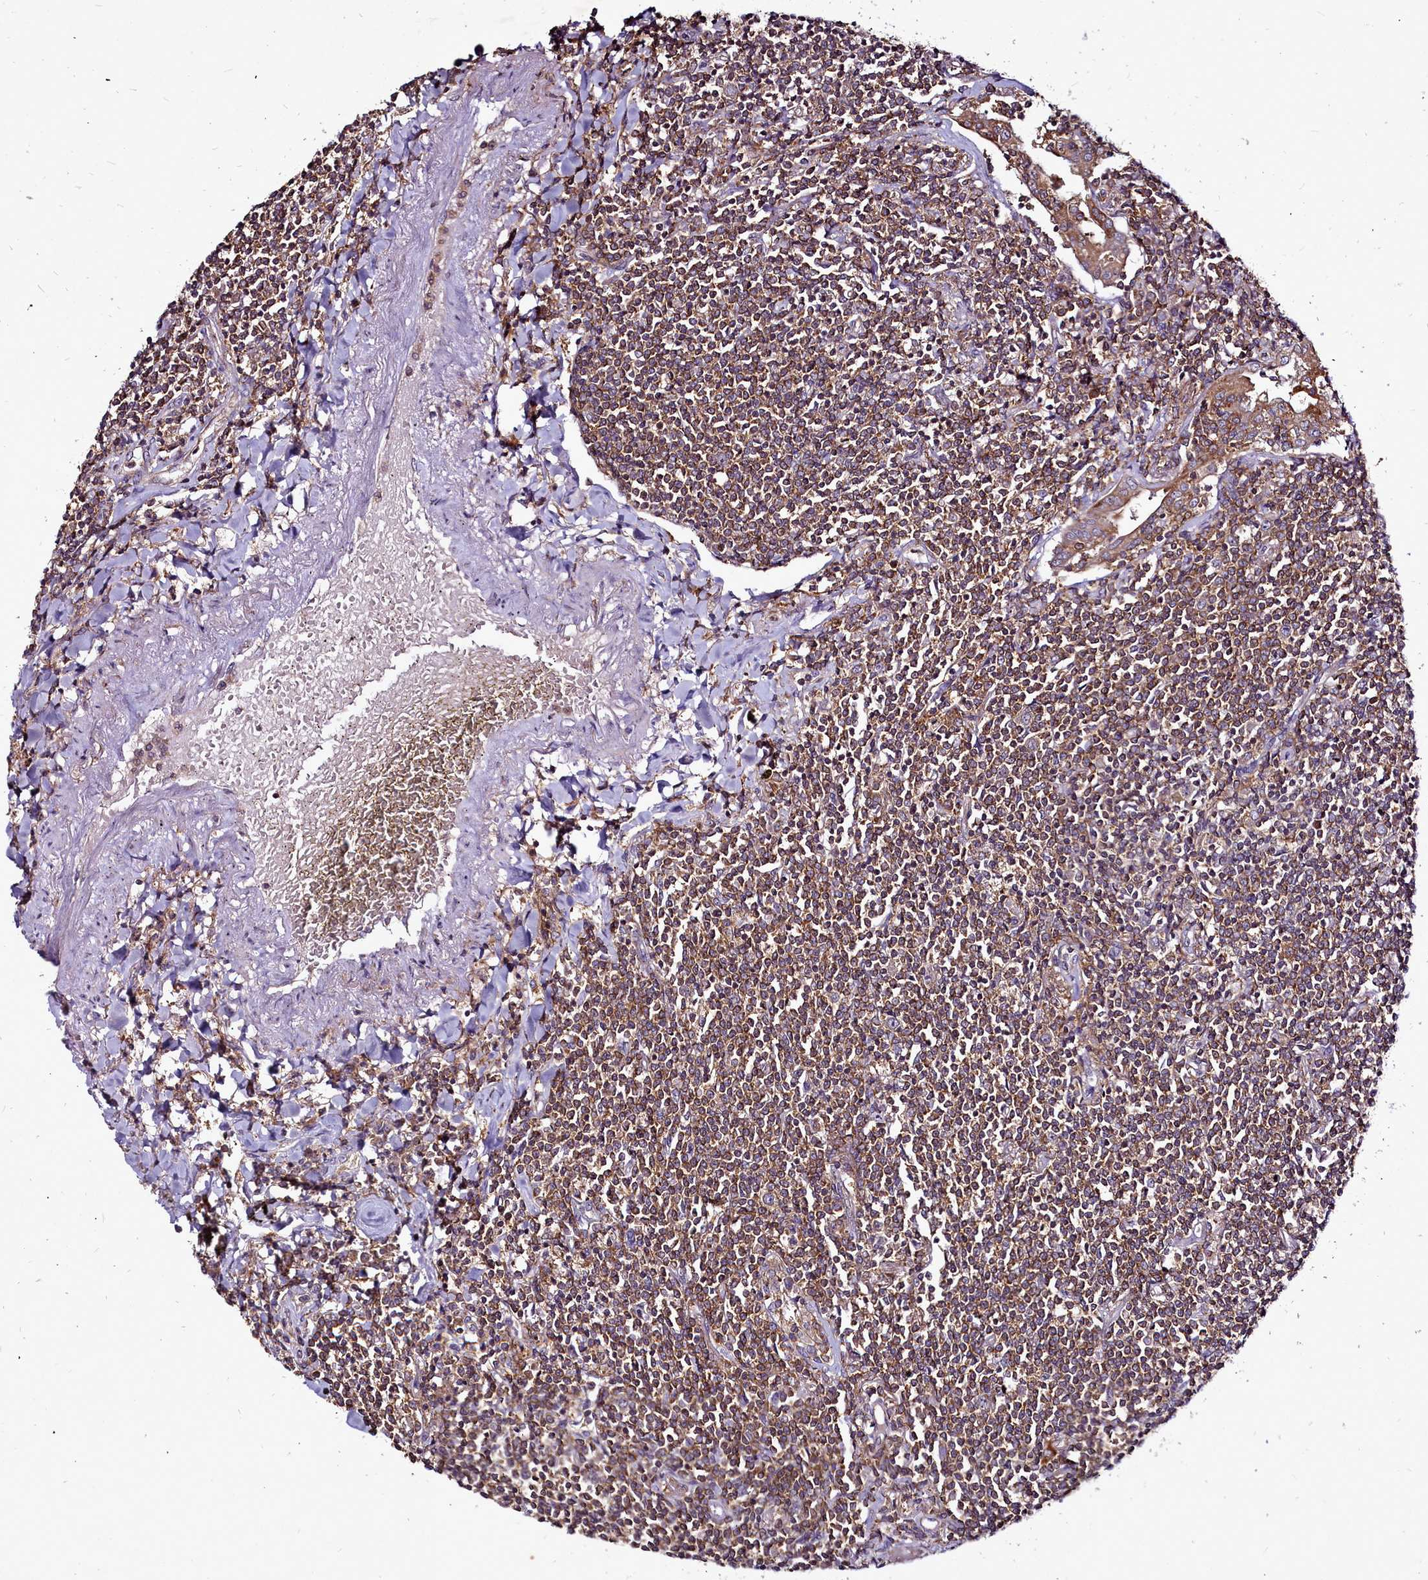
{"staining": {"intensity": "strong", "quantity": ">75%", "location": "cytoplasmic/membranous"}, "tissue": "lymphoma", "cell_type": "Tumor cells", "image_type": "cancer", "snomed": [{"axis": "morphology", "description": "Malignant lymphoma, non-Hodgkin's type, Low grade"}, {"axis": "topography", "description": "Lung"}], "caption": "A micrograph of human lymphoma stained for a protein reveals strong cytoplasmic/membranous brown staining in tumor cells.", "gene": "NCKAP1L", "patient": {"sex": "female", "age": 71}}